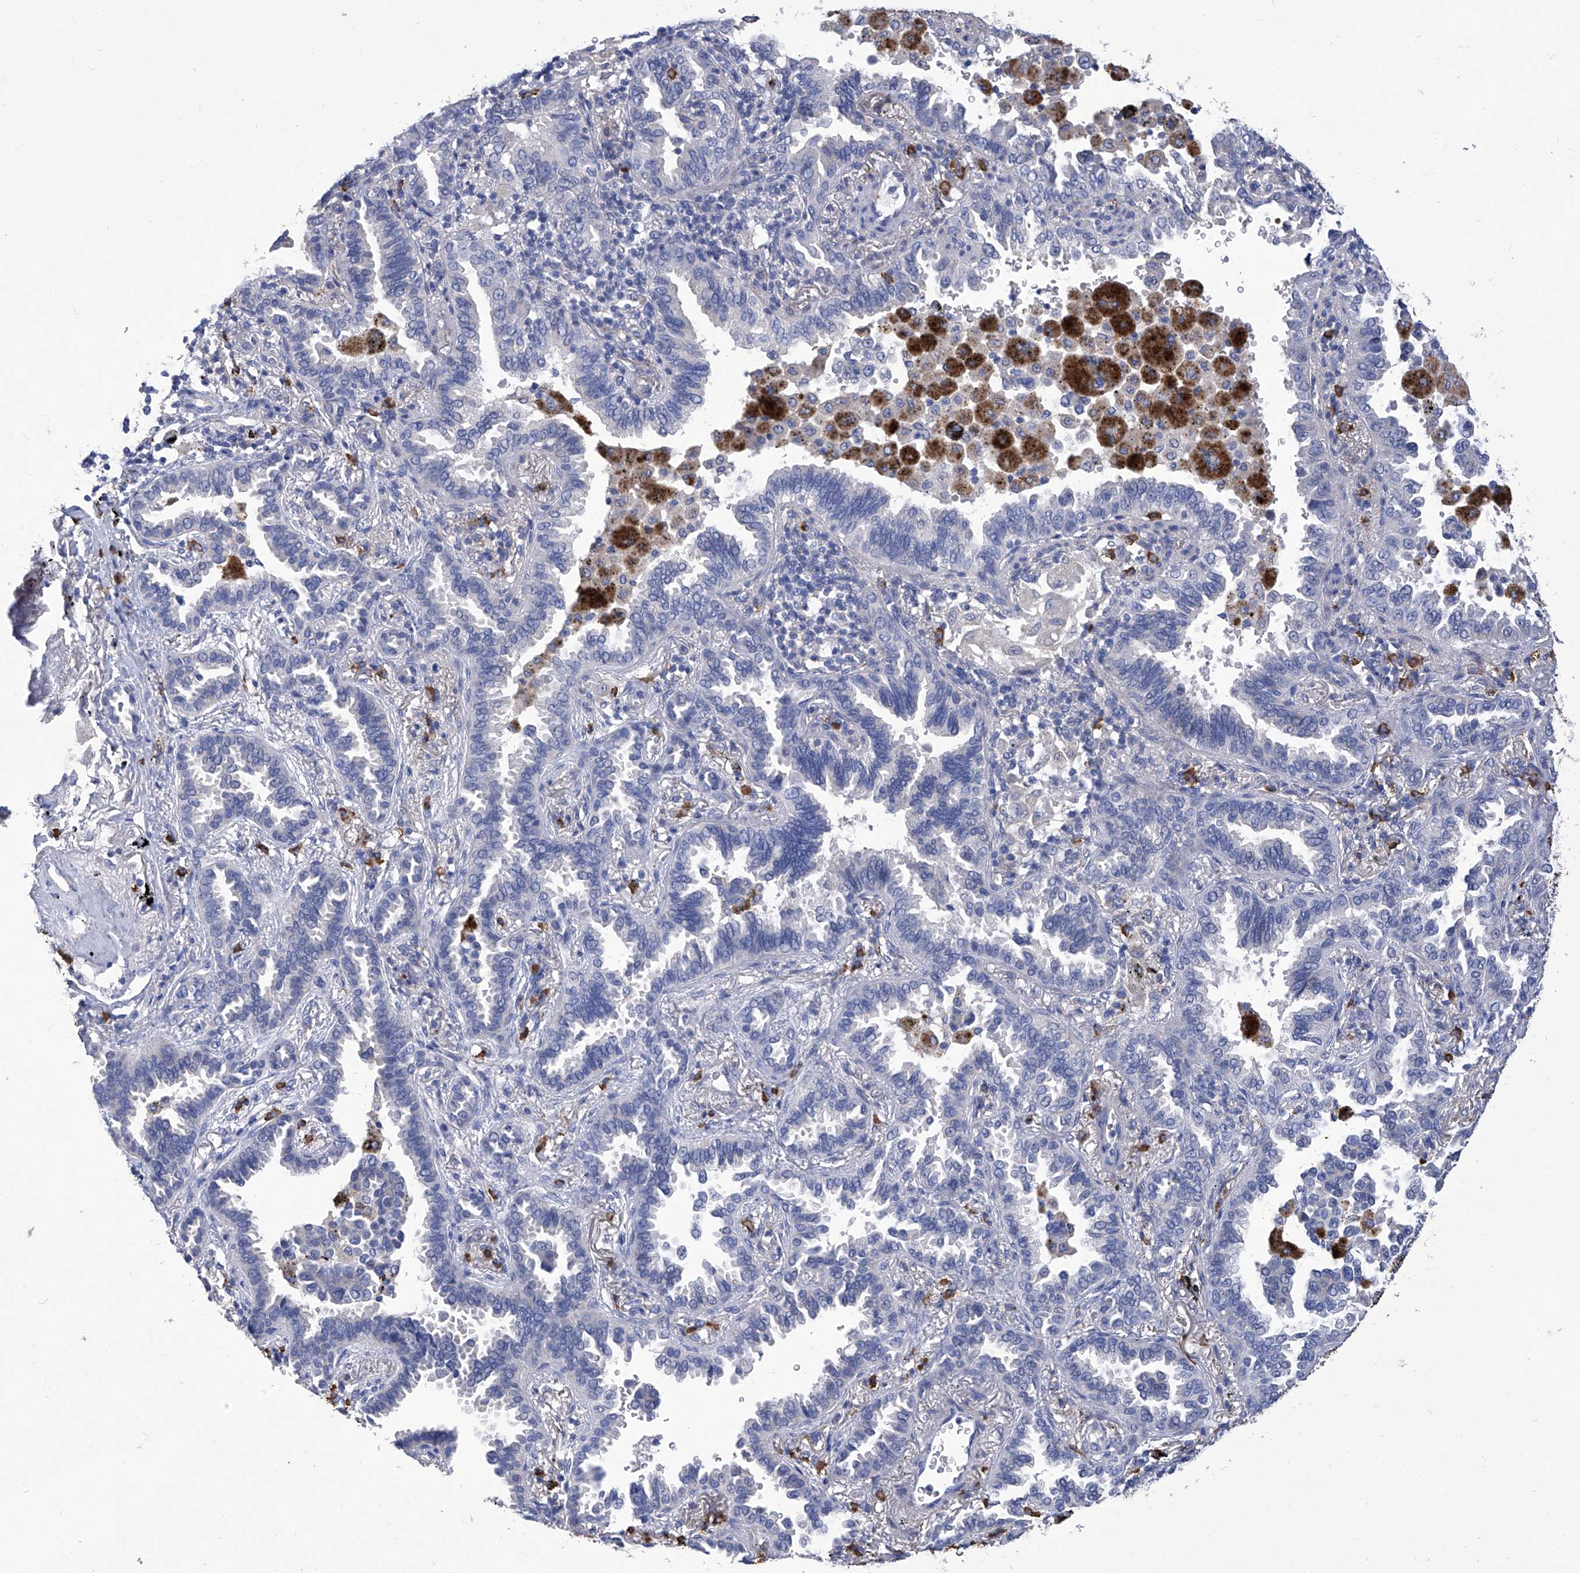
{"staining": {"intensity": "negative", "quantity": "none", "location": "none"}, "tissue": "lung cancer", "cell_type": "Tumor cells", "image_type": "cancer", "snomed": [{"axis": "morphology", "description": "Normal tissue, NOS"}, {"axis": "morphology", "description": "Adenocarcinoma, NOS"}, {"axis": "topography", "description": "Lung"}], "caption": "Tumor cells show no significant protein positivity in lung adenocarcinoma.", "gene": "IFNL2", "patient": {"sex": "male", "age": 59}}